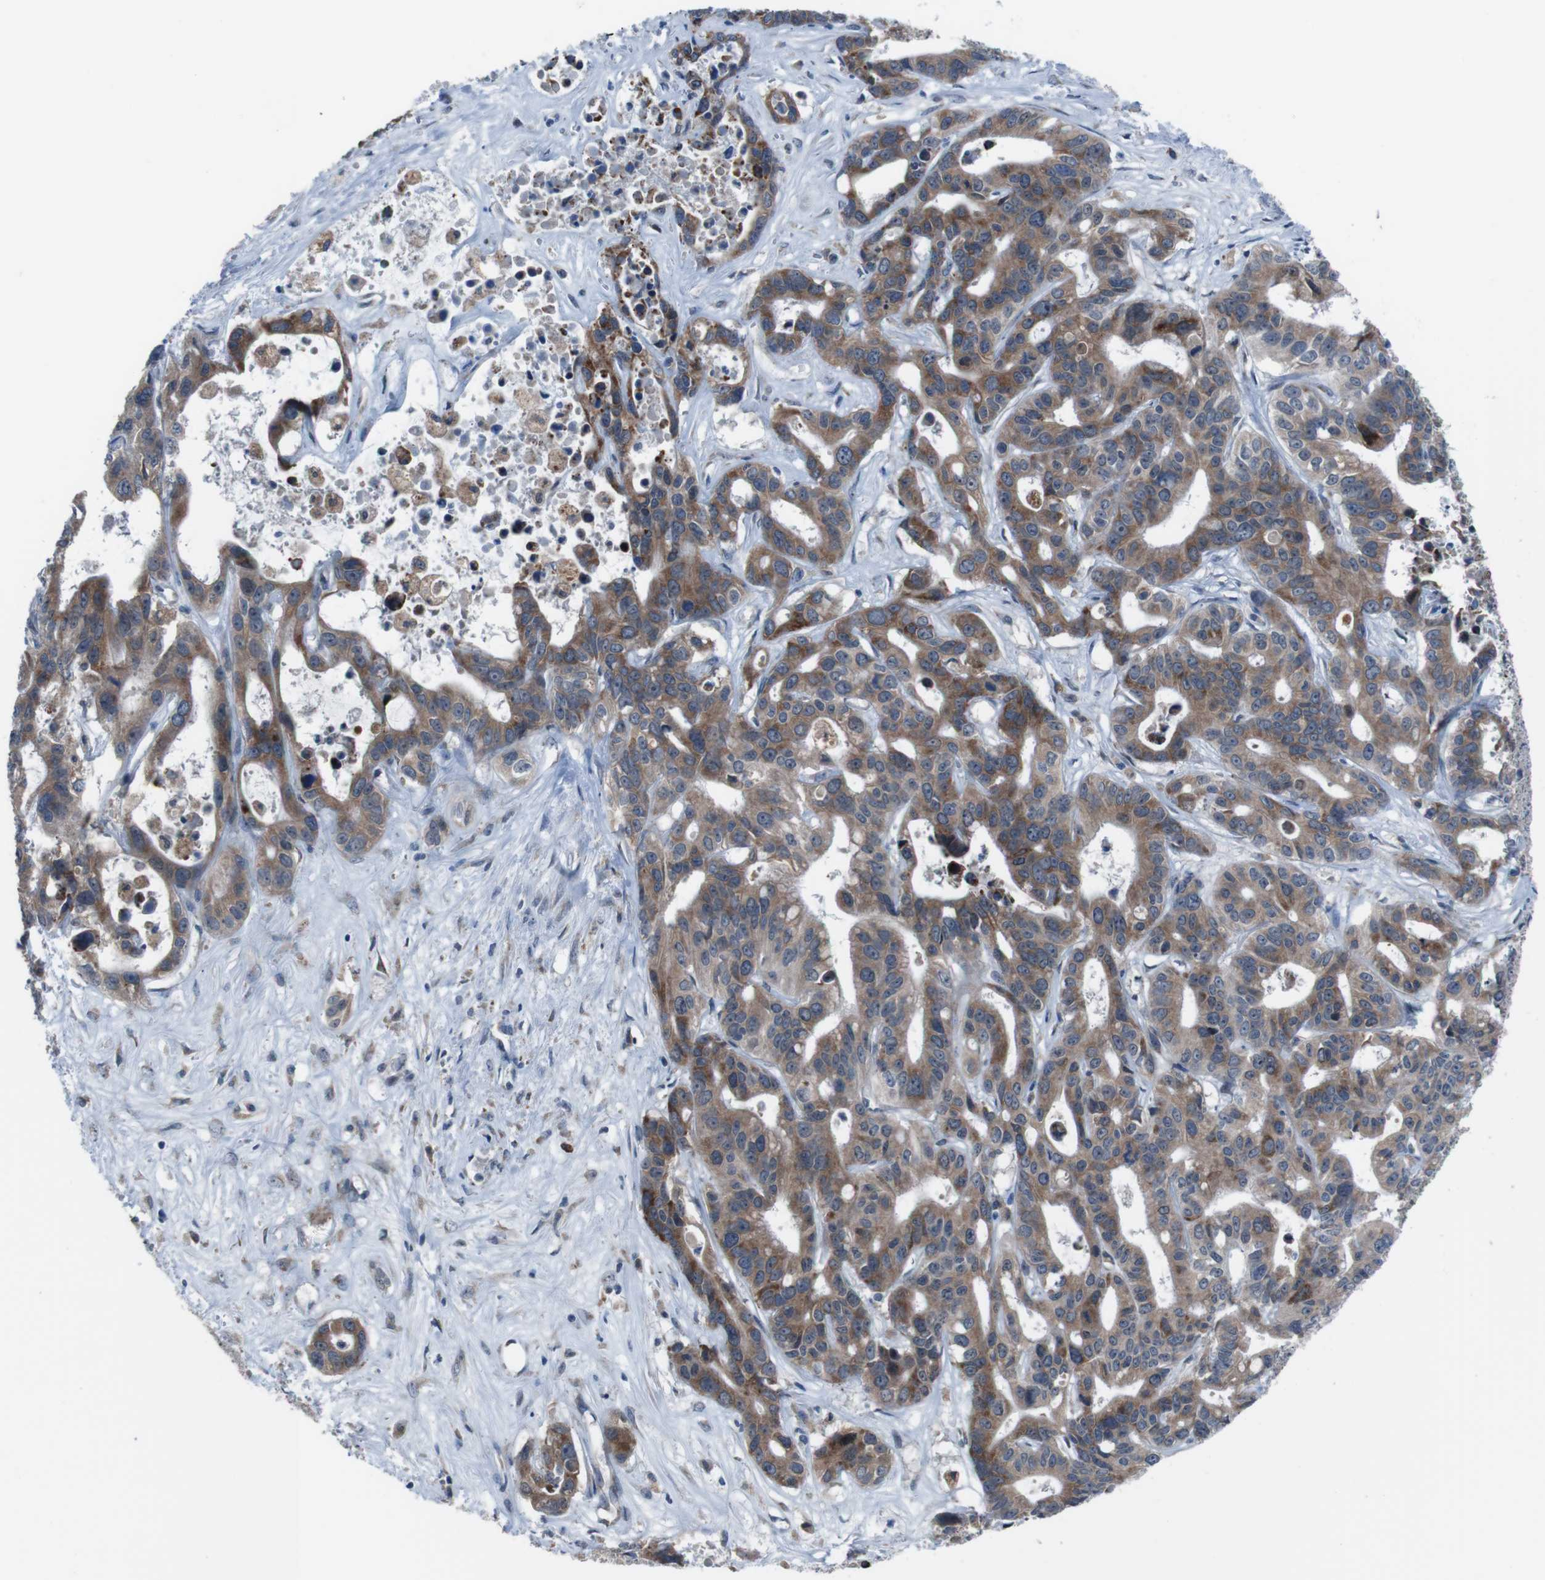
{"staining": {"intensity": "moderate", "quantity": ">75%", "location": "cytoplasmic/membranous"}, "tissue": "liver cancer", "cell_type": "Tumor cells", "image_type": "cancer", "snomed": [{"axis": "morphology", "description": "Cholangiocarcinoma"}, {"axis": "topography", "description": "Liver"}], "caption": "Tumor cells show medium levels of moderate cytoplasmic/membranous positivity in approximately >75% of cells in liver cancer (cholangiocarcinoma).", "gene": "CDH22", "patient": {"sex": "female", "age": 65}}